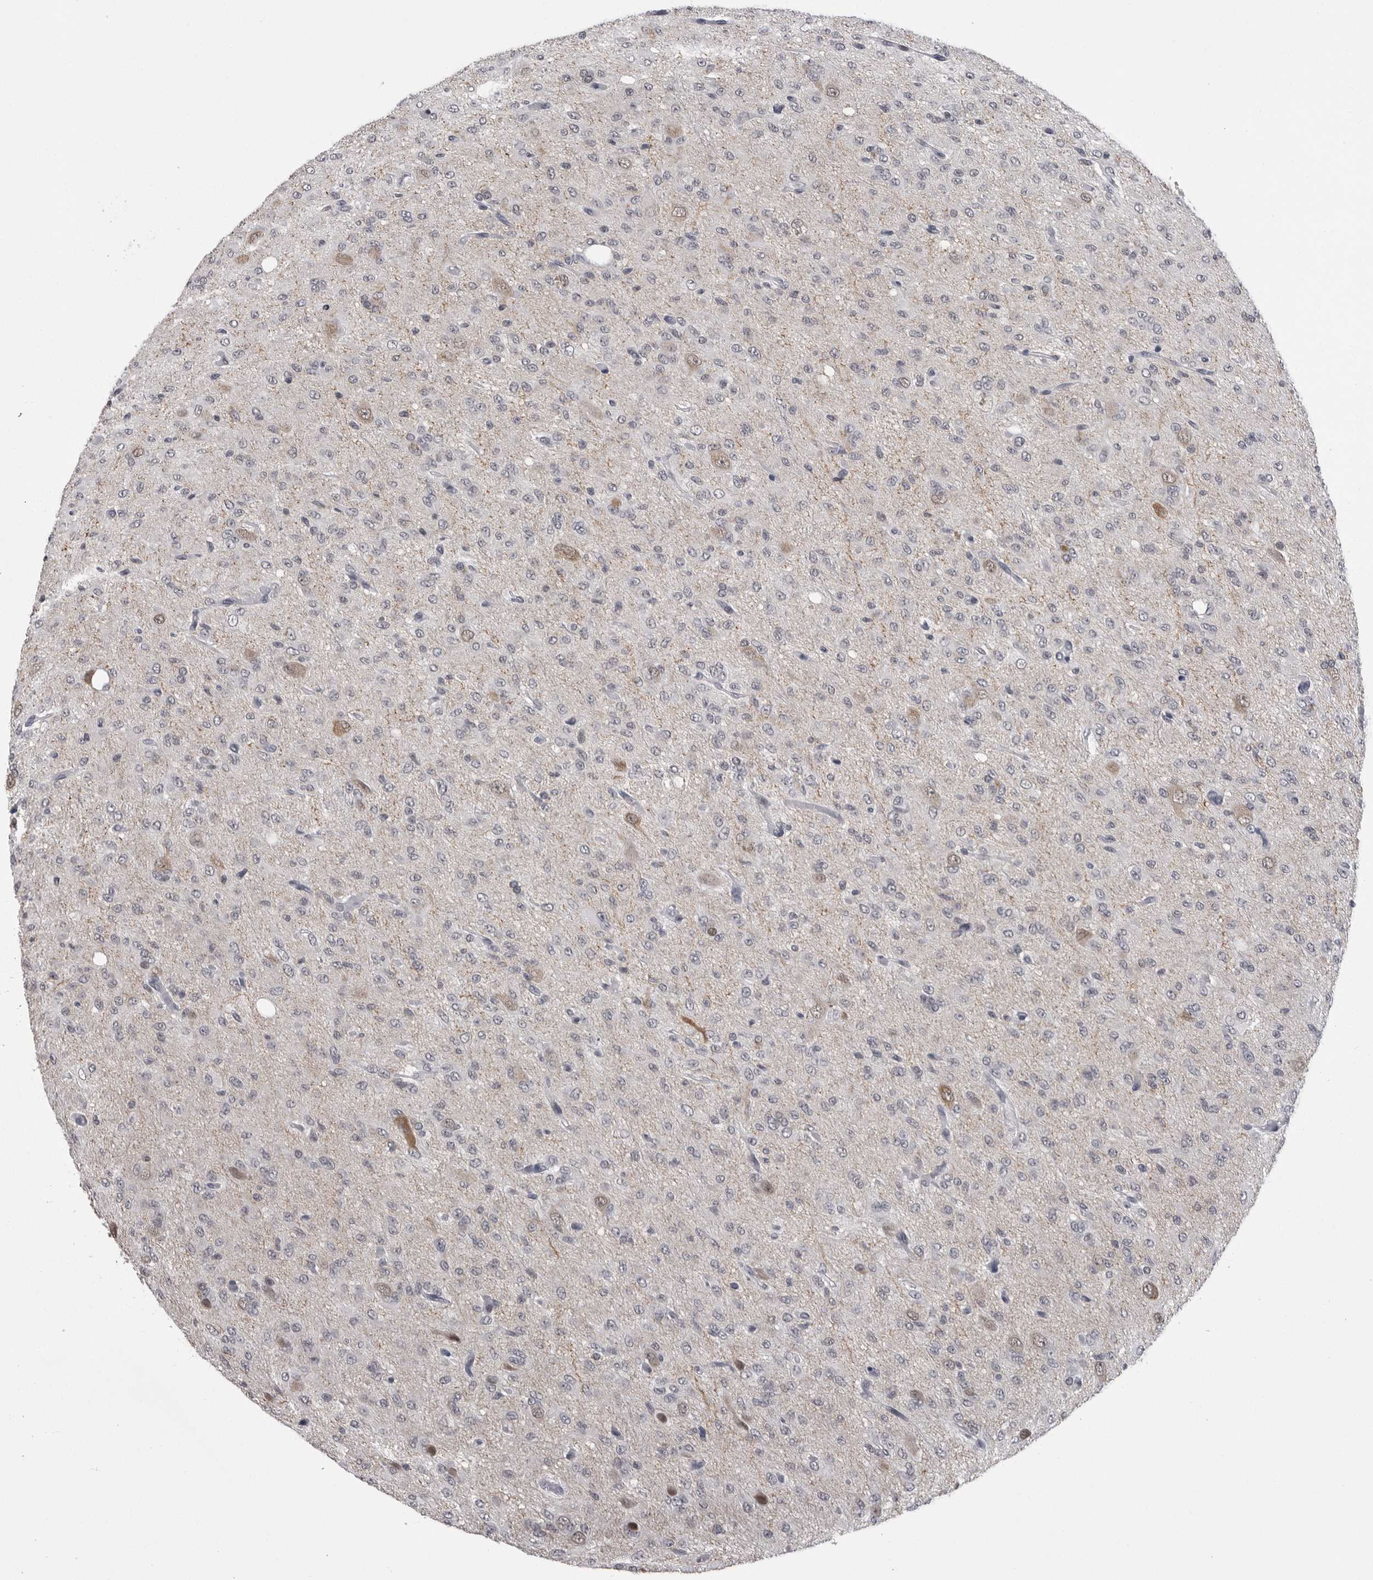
{"staining": {"intensity": "negative", "quantity": "none", "location": "none"}, "tissue": "glioma", "cell_type": "Tumor cells", "image_type": "cancer", "snomed": [{"axis": "morphology", "description": "Glioma, malignant, High grade"}, {"axis": "topography", "description": "Brain"}], "caption": "Immunohistochemistry image of human glioma stained for a protein (brown), which displays no staining in tumor cells.", "gene": "DLG2", "patient": {"sex": "female", "age": 59}}